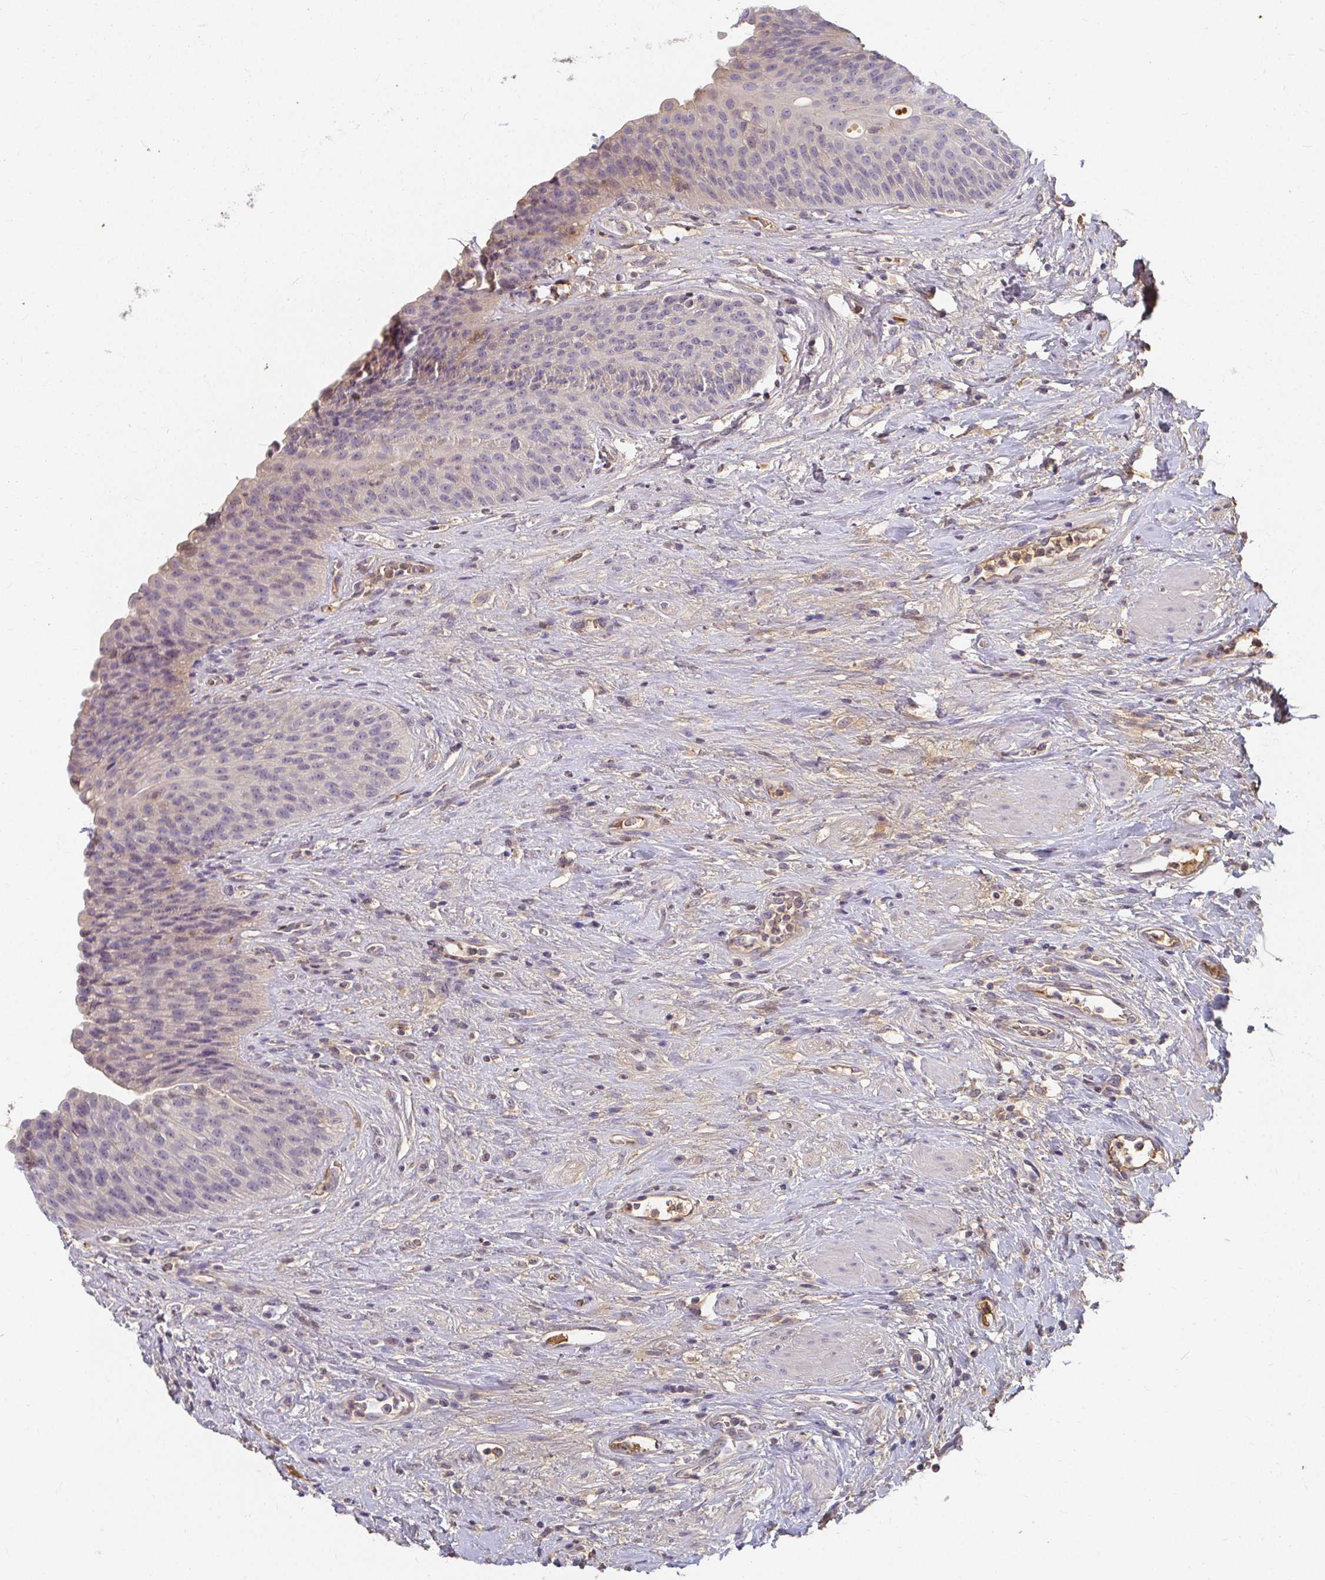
{"staining": {"intensity": "negative", "quantity": "none", "location": "none"}, "tissue": "urinary bladder", "cell_type": "Urothelial cells", "image_type": "normal", "snomed": [{"axis": "morphology", "description": "Normal tissue, NOS"}, {"axis": "topography", "description": "Urinary bladder"}], "caption": "Photomicrograph shows no protein positivity in urothelial cells of normal urinary bladder. Nuclei are stained in blue.", "gene": "LOXL4", "patient": {"sex": "female", "age": 56}}